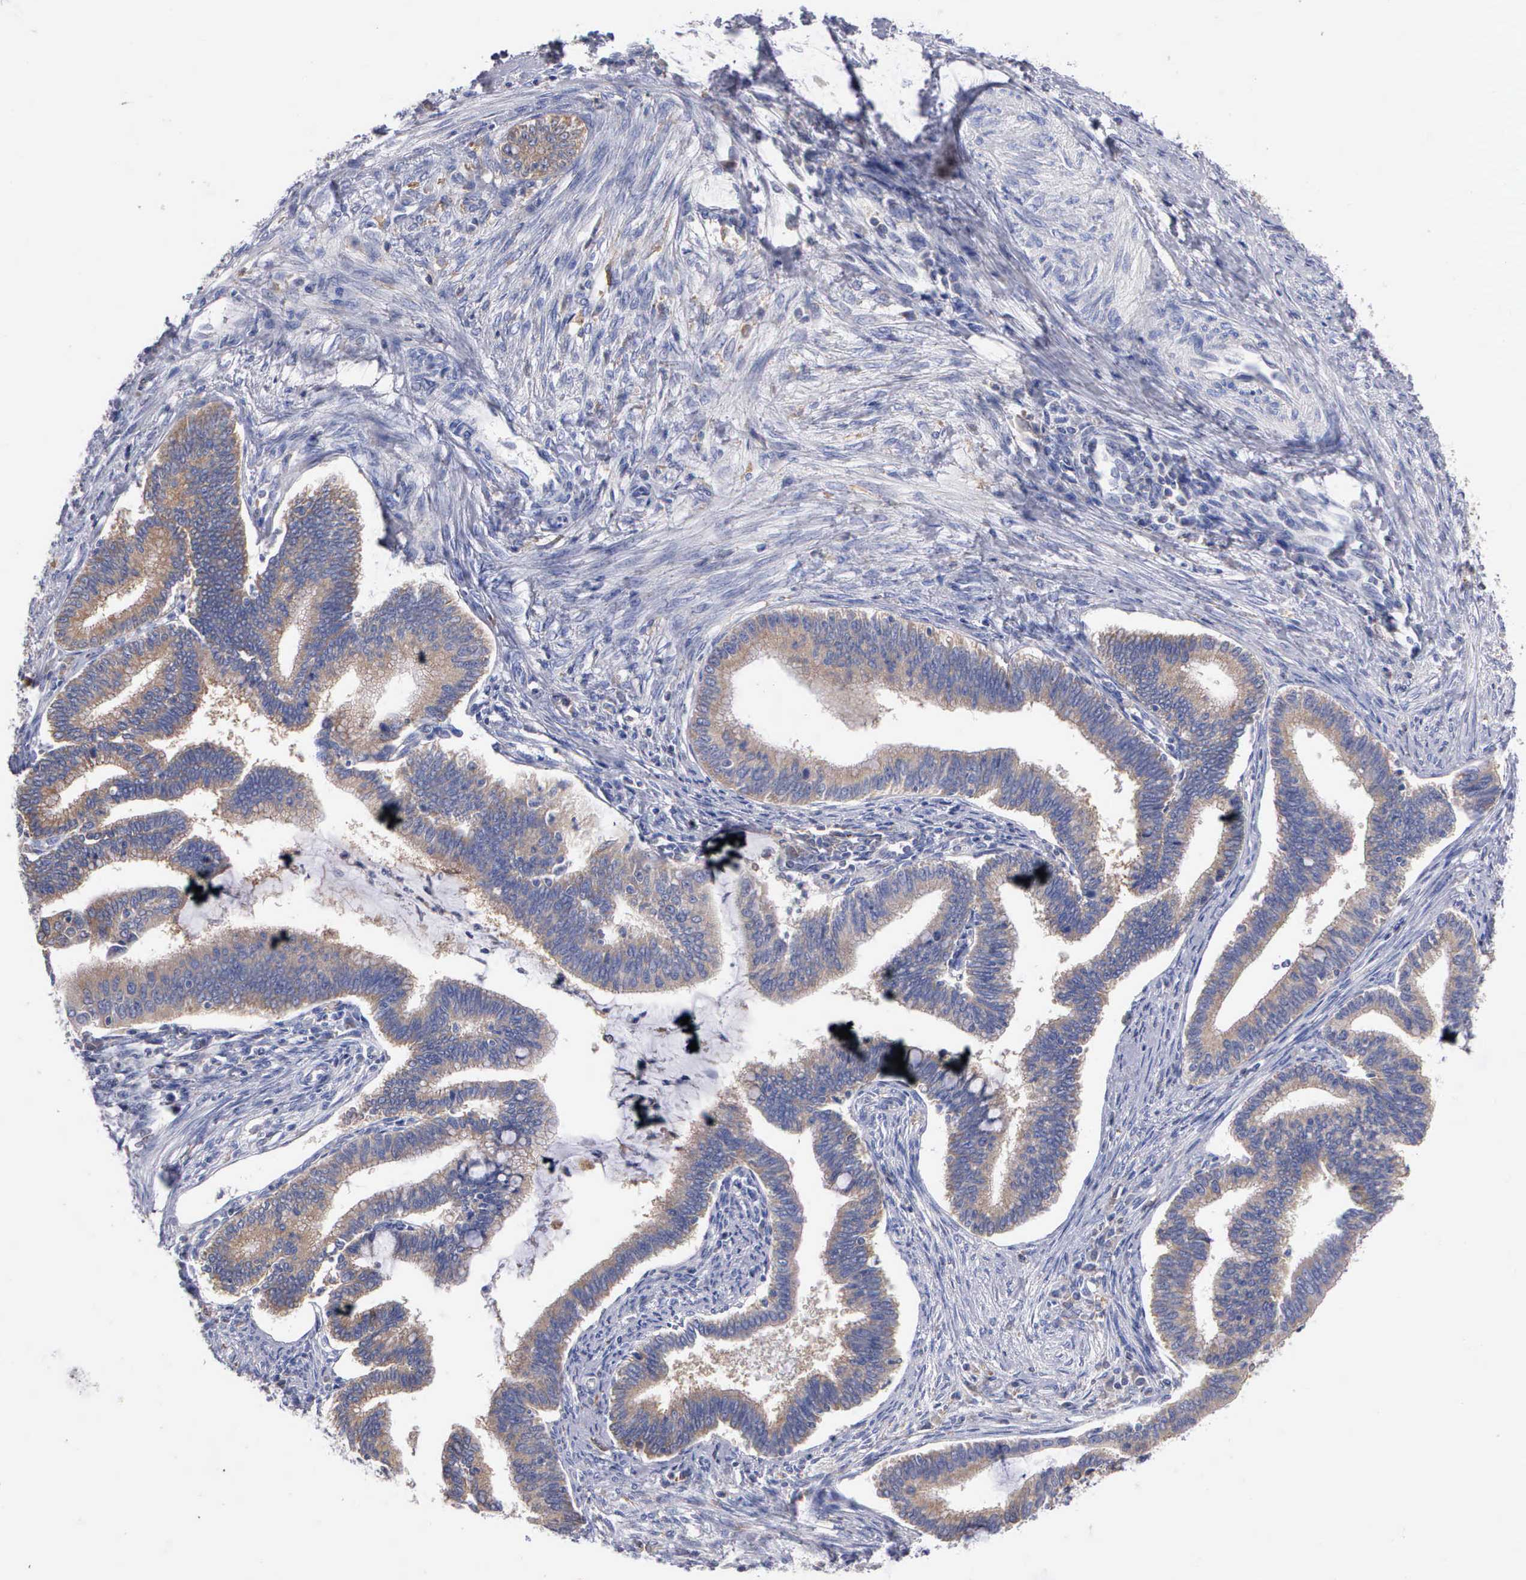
{"staining": {"intensity": "moderate", "quantity": ">75%", "location": "cytoplasmic/membranous"}, "tissue": "cervical cancer", "cell_type": "Tumor cells", "image_type": "cancer", "snomed": [{"axis": "morphology", "description": "Adenocarcinoma, NOS"}, {"axis": "topography", "description": "Cervix"}], "caption": "Tumor cells exhibit moderate cytoplasmic/membranous positivity in approximately >75% of cells in cervical cancer.", "gene": "PTGS2", "patient": {"sex": "female", "age": 36}}